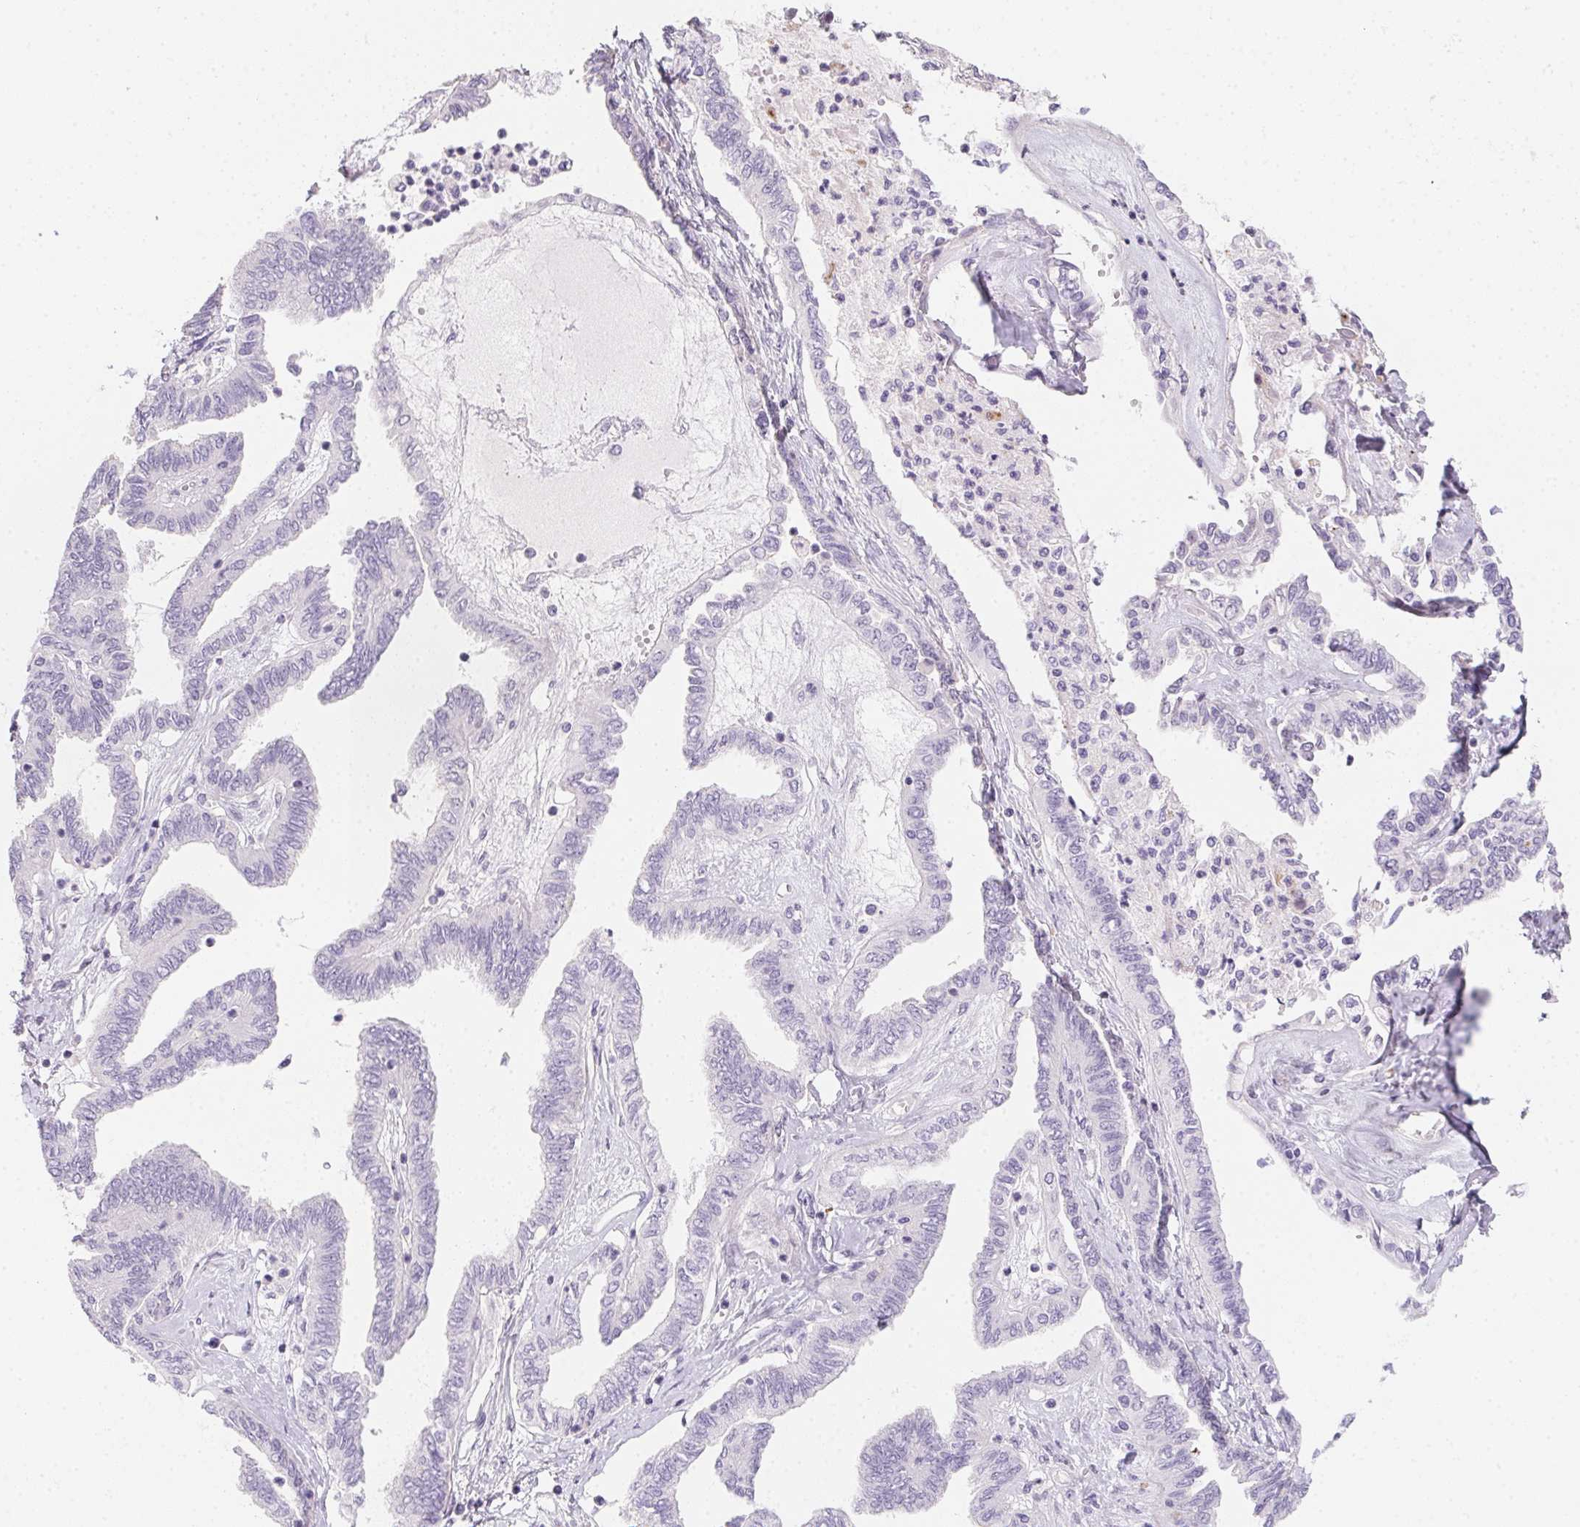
{"staining": {"intensity": "negative", "quantity": "none", "location": "none"}, "tissue": "ovarian cancer", "cell_type": "Tumor cells", "image_type": "cancer", "snomed": [{"axis": "morphology", "description": "Carcinoma, endometroid"}, {"axis": "topography", "description": "Ovary"}], "caption": "High power microscopy micrograph of an immunohistochemistry (IHC) image of endometroid carcinoma (ovarian), revealing no significant expression in tumor cells.", "gene": "MYL4", "patient": {"sex": "female", "age": 70}}